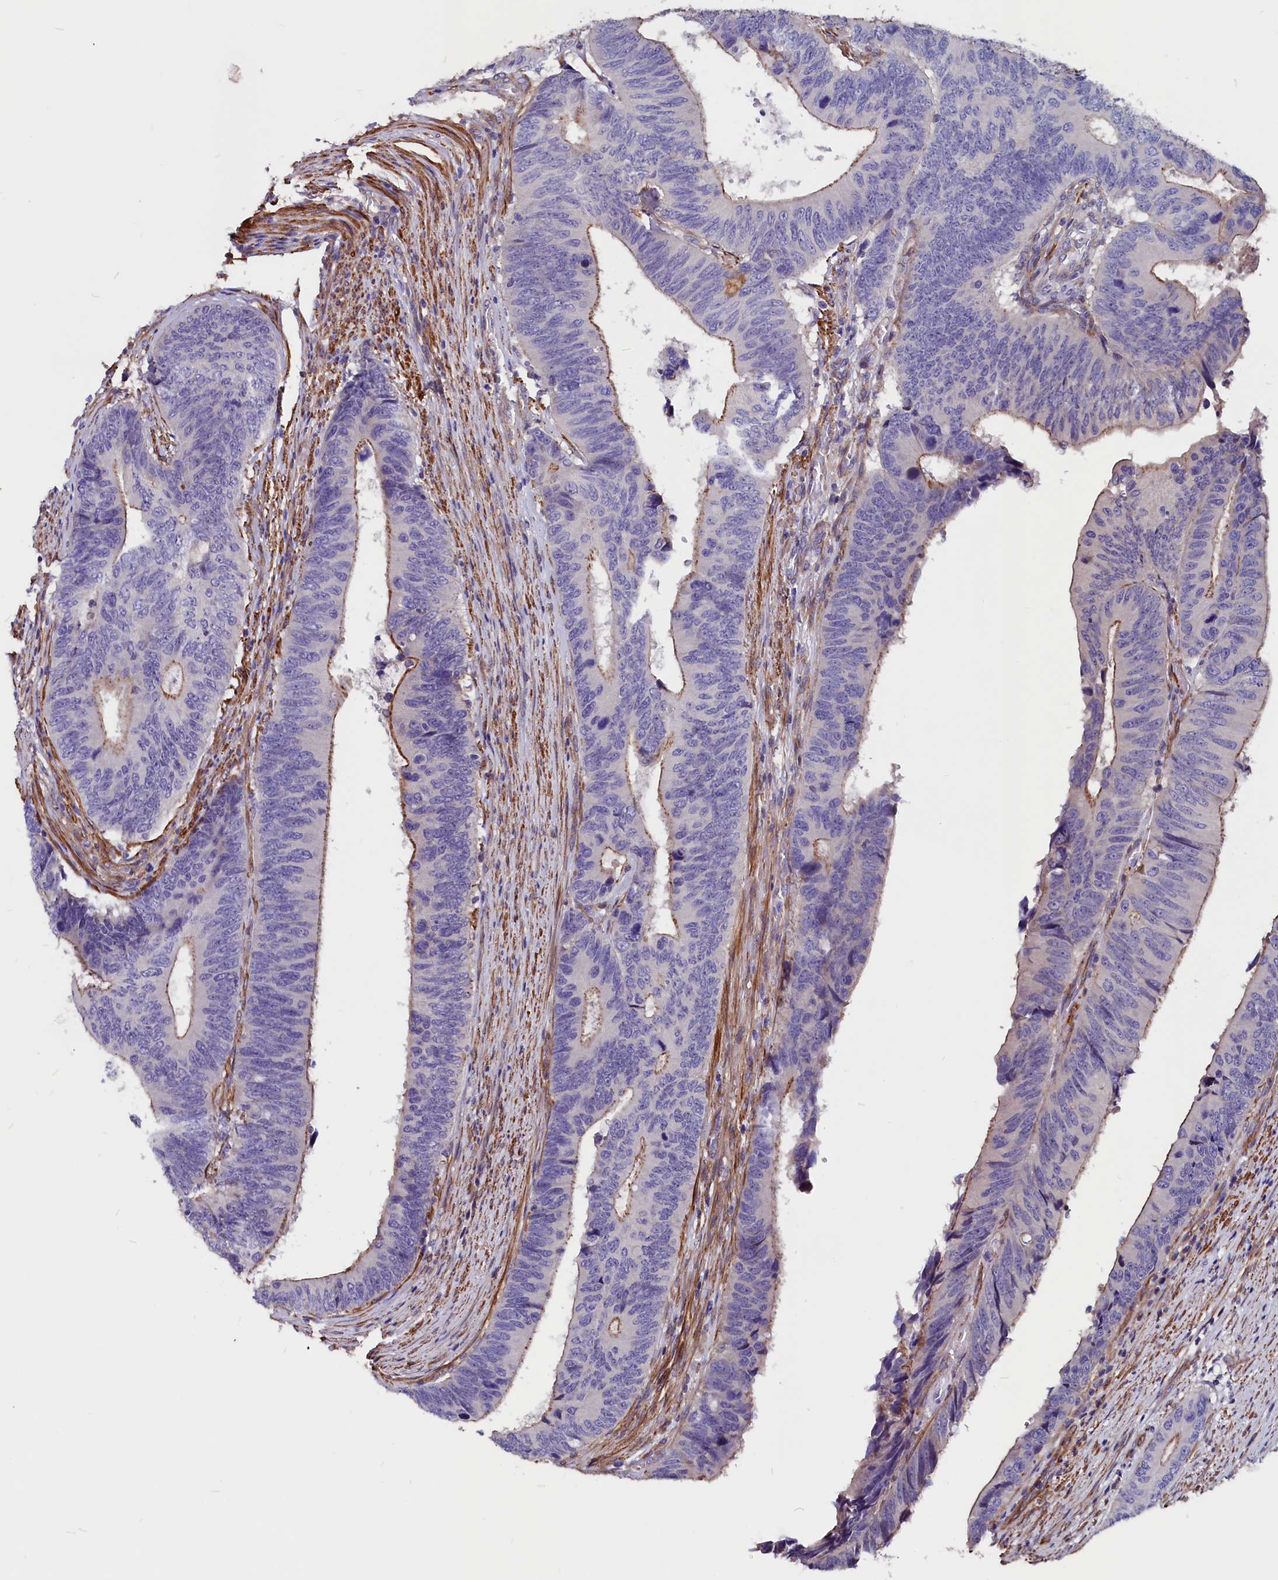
{"staining": {"intensity": "moderate", "quantity": "25%-75%", "location": "cytoplasmic/membranous"}, "tissue": "colorectal cancer", "cell_type": "Tumor cells", "image_type": "cancer", "snomed": [{"axis": "morphology", "description": "Adenocarcinoma, NOS"}, {"axis": "topography", "description": "Colon"}], "caption": "A brown stain shows moderate cytoplasmic/membranous positivity of a protein in human colorectal adenocarcinoma tumor cells.", "gene": "ZNF749", "patient": {"sex": "male", "age": 87}}